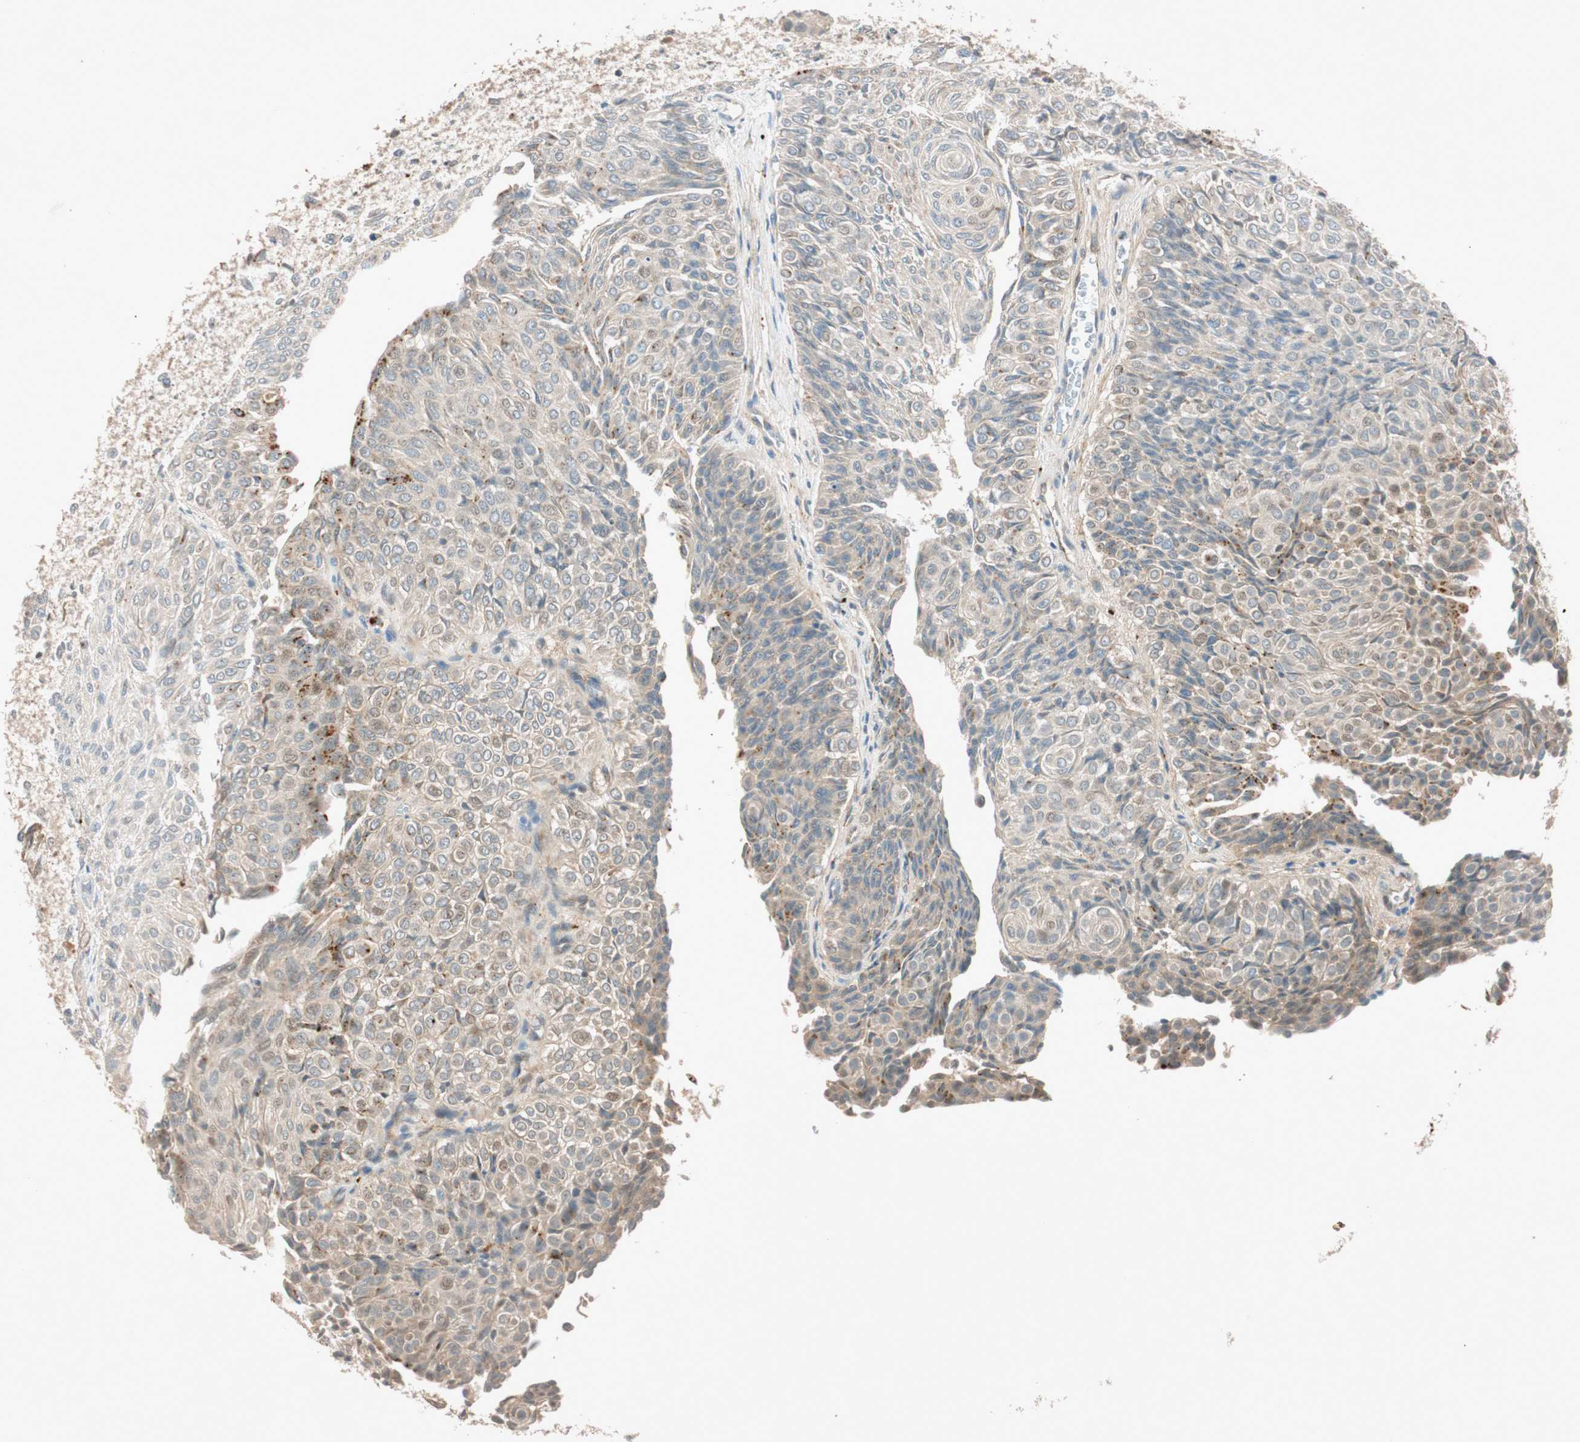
{"staining": {"intensity": "strong", "quantity": "<25%", "location": "cytoplasmic/membranous"}, "tissue": "urothelial cancer", "cell_type": "Tumor cells", "image_type": "cancer", "snomed": [{"axis": "morphology", "description": "Urothelial carcinoma, Low grade"}, {"axis": "topography", "description": "Urinary bladder"}], "caption": "Immunohistochemistry of urothelial carcinoma (low-grade) exhibits medium levels of strong cytoplasmic/membranous expression in approximately <25% of tumor cells.", "gene": "EPHA6", "patient": {"sex": "male", "age": 78}}